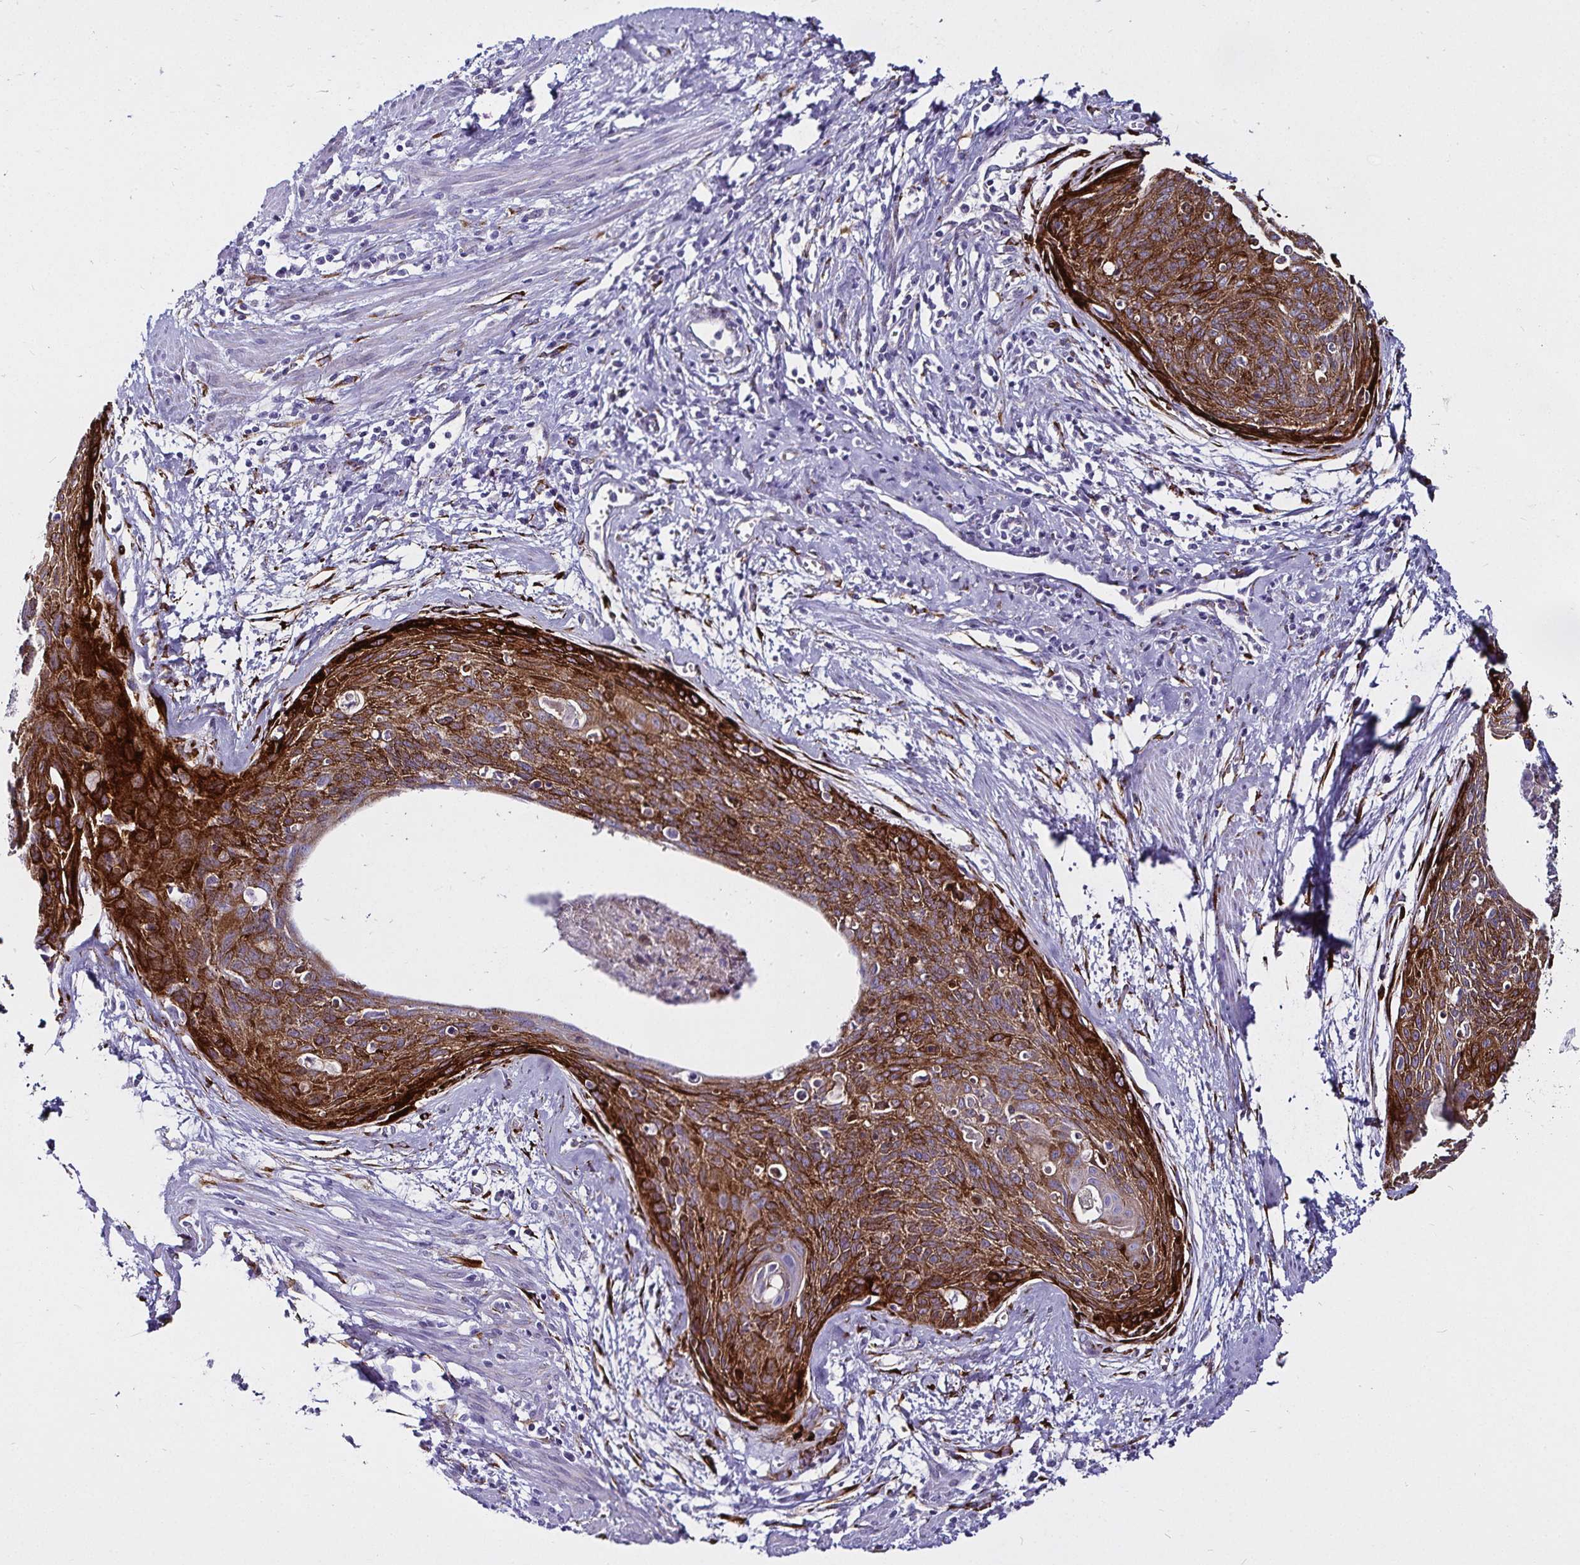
{"staining": {"intensity": "strong", "quantity": ">75%", "location": "cytoplasmic/membranous"}, "tissue": "cervical cancer", "cell_type": "Tumor cells", "image_type": "cancer", "snomed": [{"axis": "morphology", "description": "Squamous cell carcinoma, NOS"}, {"axis": "topography", "description": "Cervix"}], "caption": "The micrograph demonstrates a brown stain indicating the presence of a protein in the cytoplasmic/membranous of tumor cells in cervical cancer (squamous cell carcinoma). Ihc stains the protein of interest in brown and the nuclei are stained blue.", "gene": "P4HA2", "patient": {"sex": "female", "age": 55}}